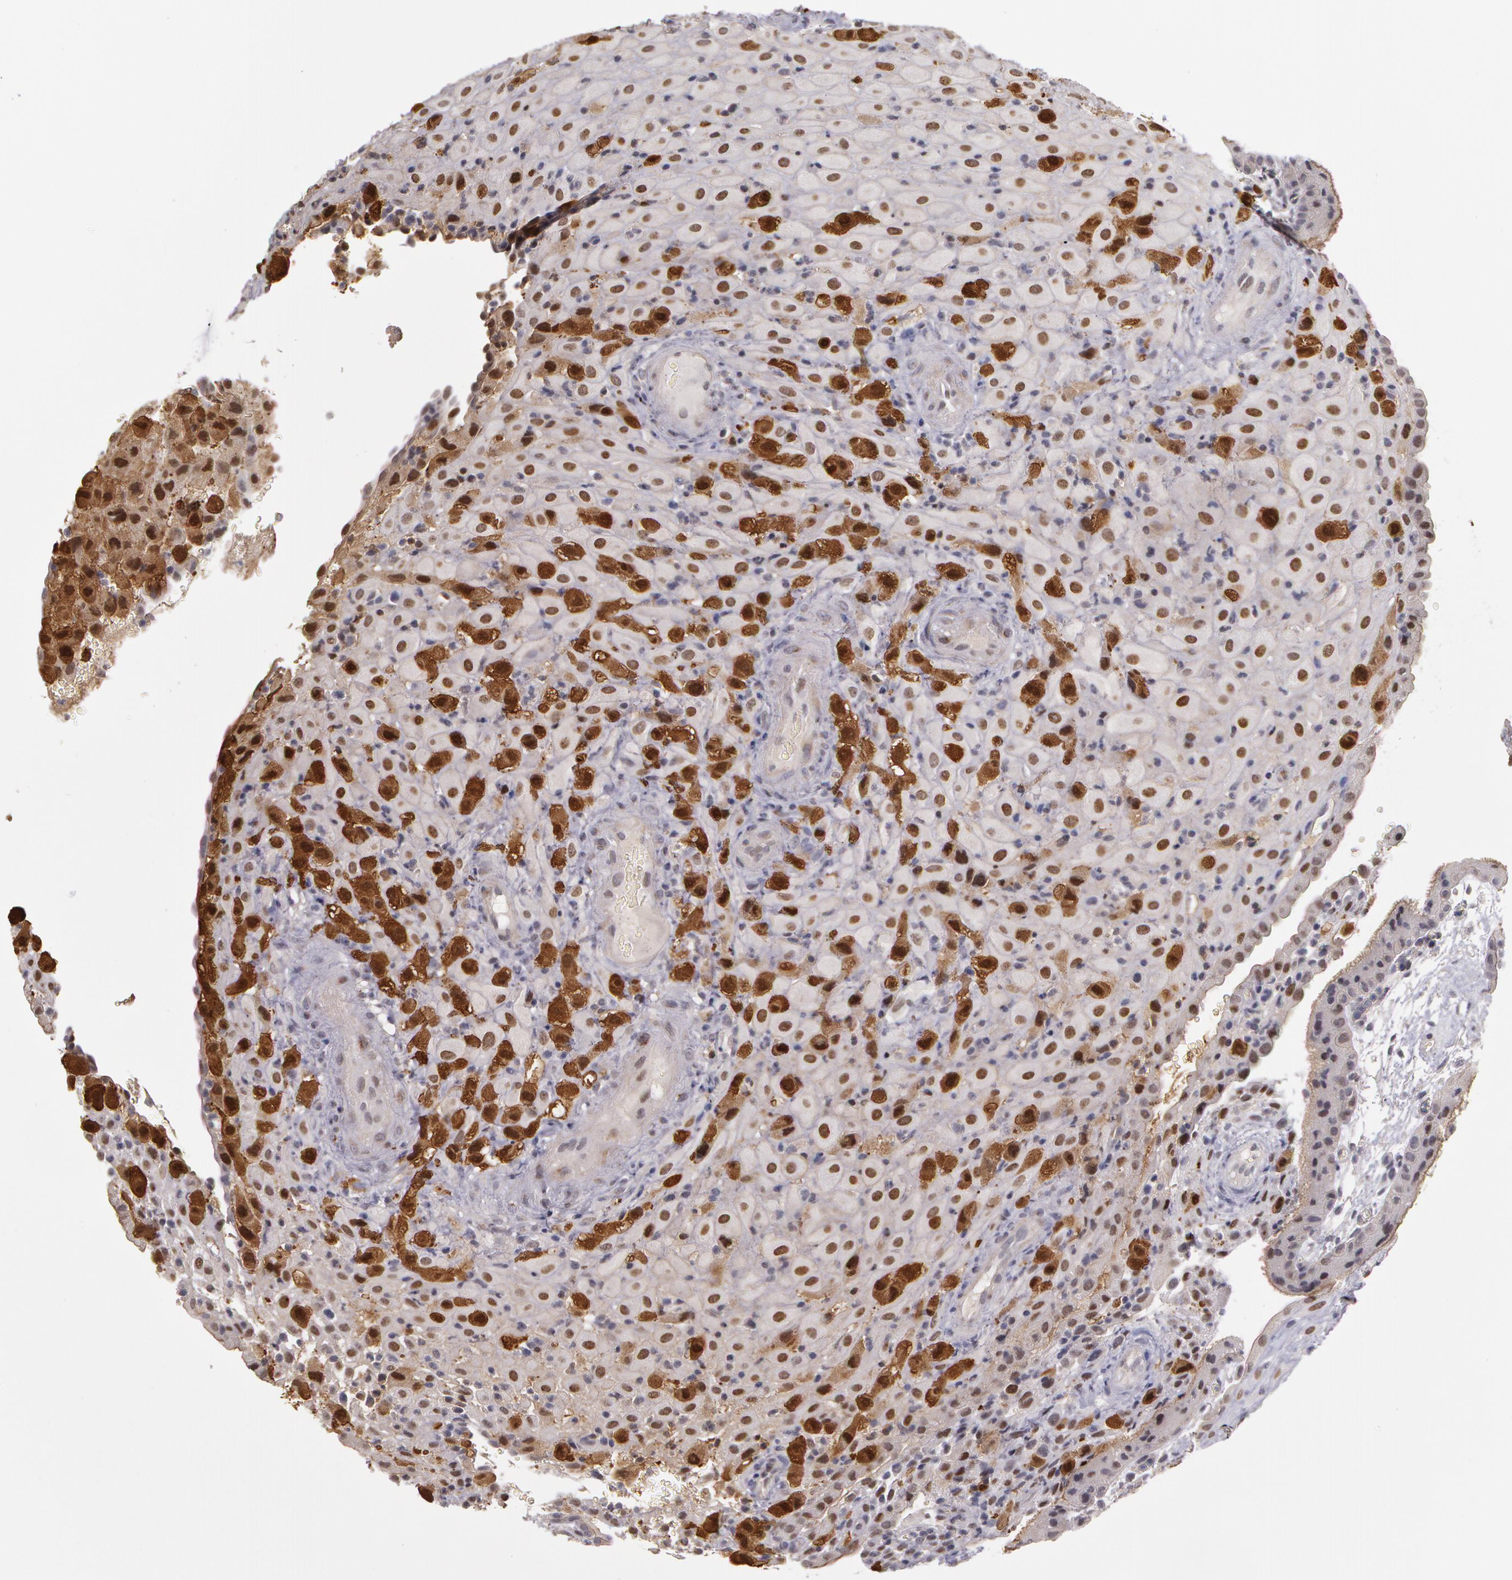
{"staining": {"intensity": "strong", "quantity": ">75%", "location": "cytoplasmic/membranous,nuclear"}, "tissue": "placenta", "cell_type": "Decidual cells", "image_type": "normal", "snomed": [{"axis": "morphology", "description": "Normal tissue, NOS"}, {"axis": "topography", "description": "Placenta"}], "caption": "This is an image of IHC staining of normal placenta, which shows strong staining in the cytoplasmic/membranous,nuclear of decidual cells.", "gene": "PRICKLE1", "patient": {"sex": "female", "age": 19}}